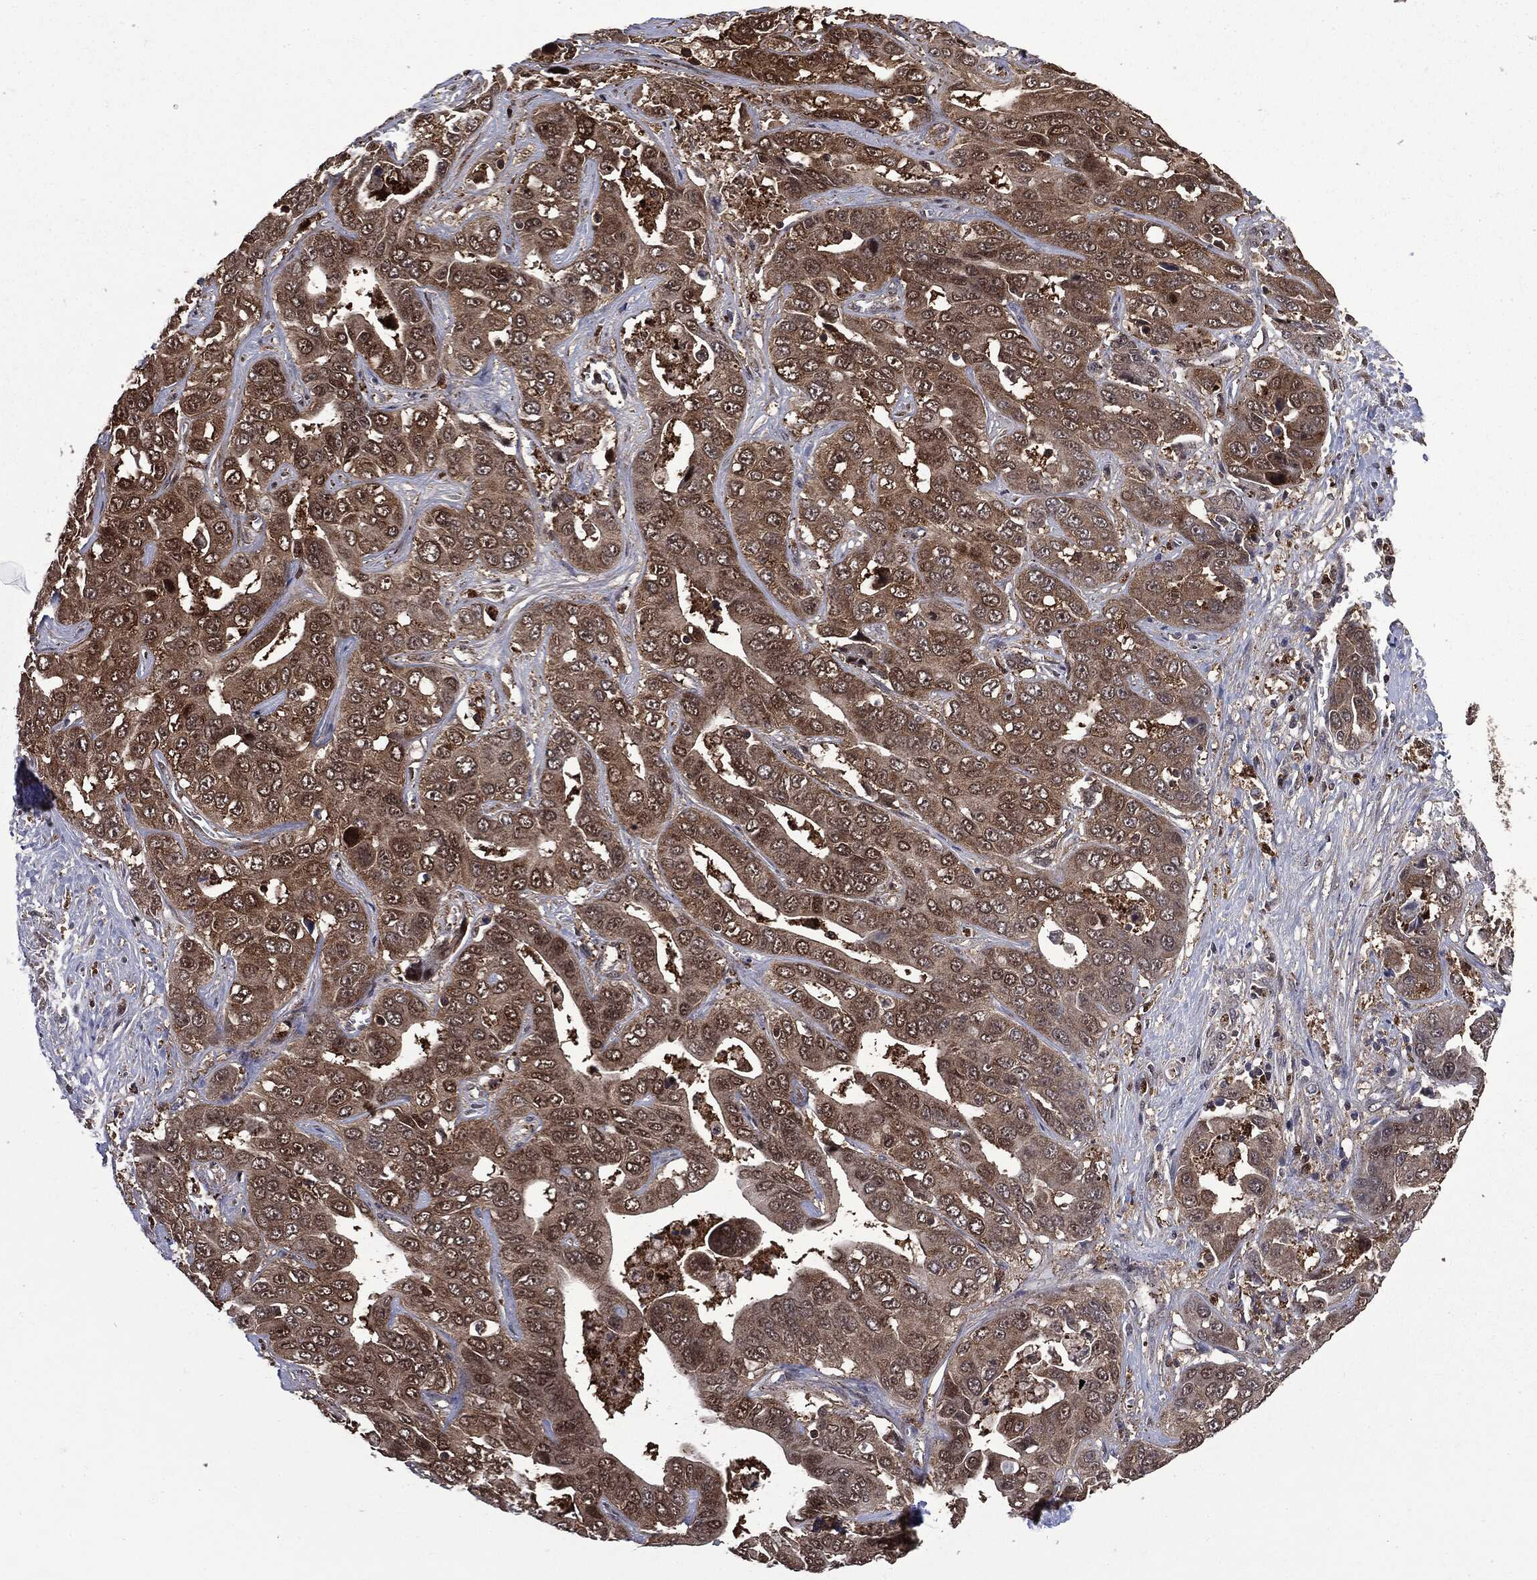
{"staining": {"intensity": "moderate", "quantity": ">75%", "location": "cytoplasmic/membranous"}, "tissue": "liver cancer", "cell_type": "Tumor cells", "image_type": "cancer", "snomed": [{"axis": "morphology", "description": "Cholangiocarcinoma"}, {"axis": "topography", "description": "Liver"}], "caption": "Immunohistochemical staining of human liver cancer displays moderate cytoplasmic/membranous protein expression in approximately >75% of tumor cells.", "gene": "GPI", "patient": {"sex": "female", "age": 52}}